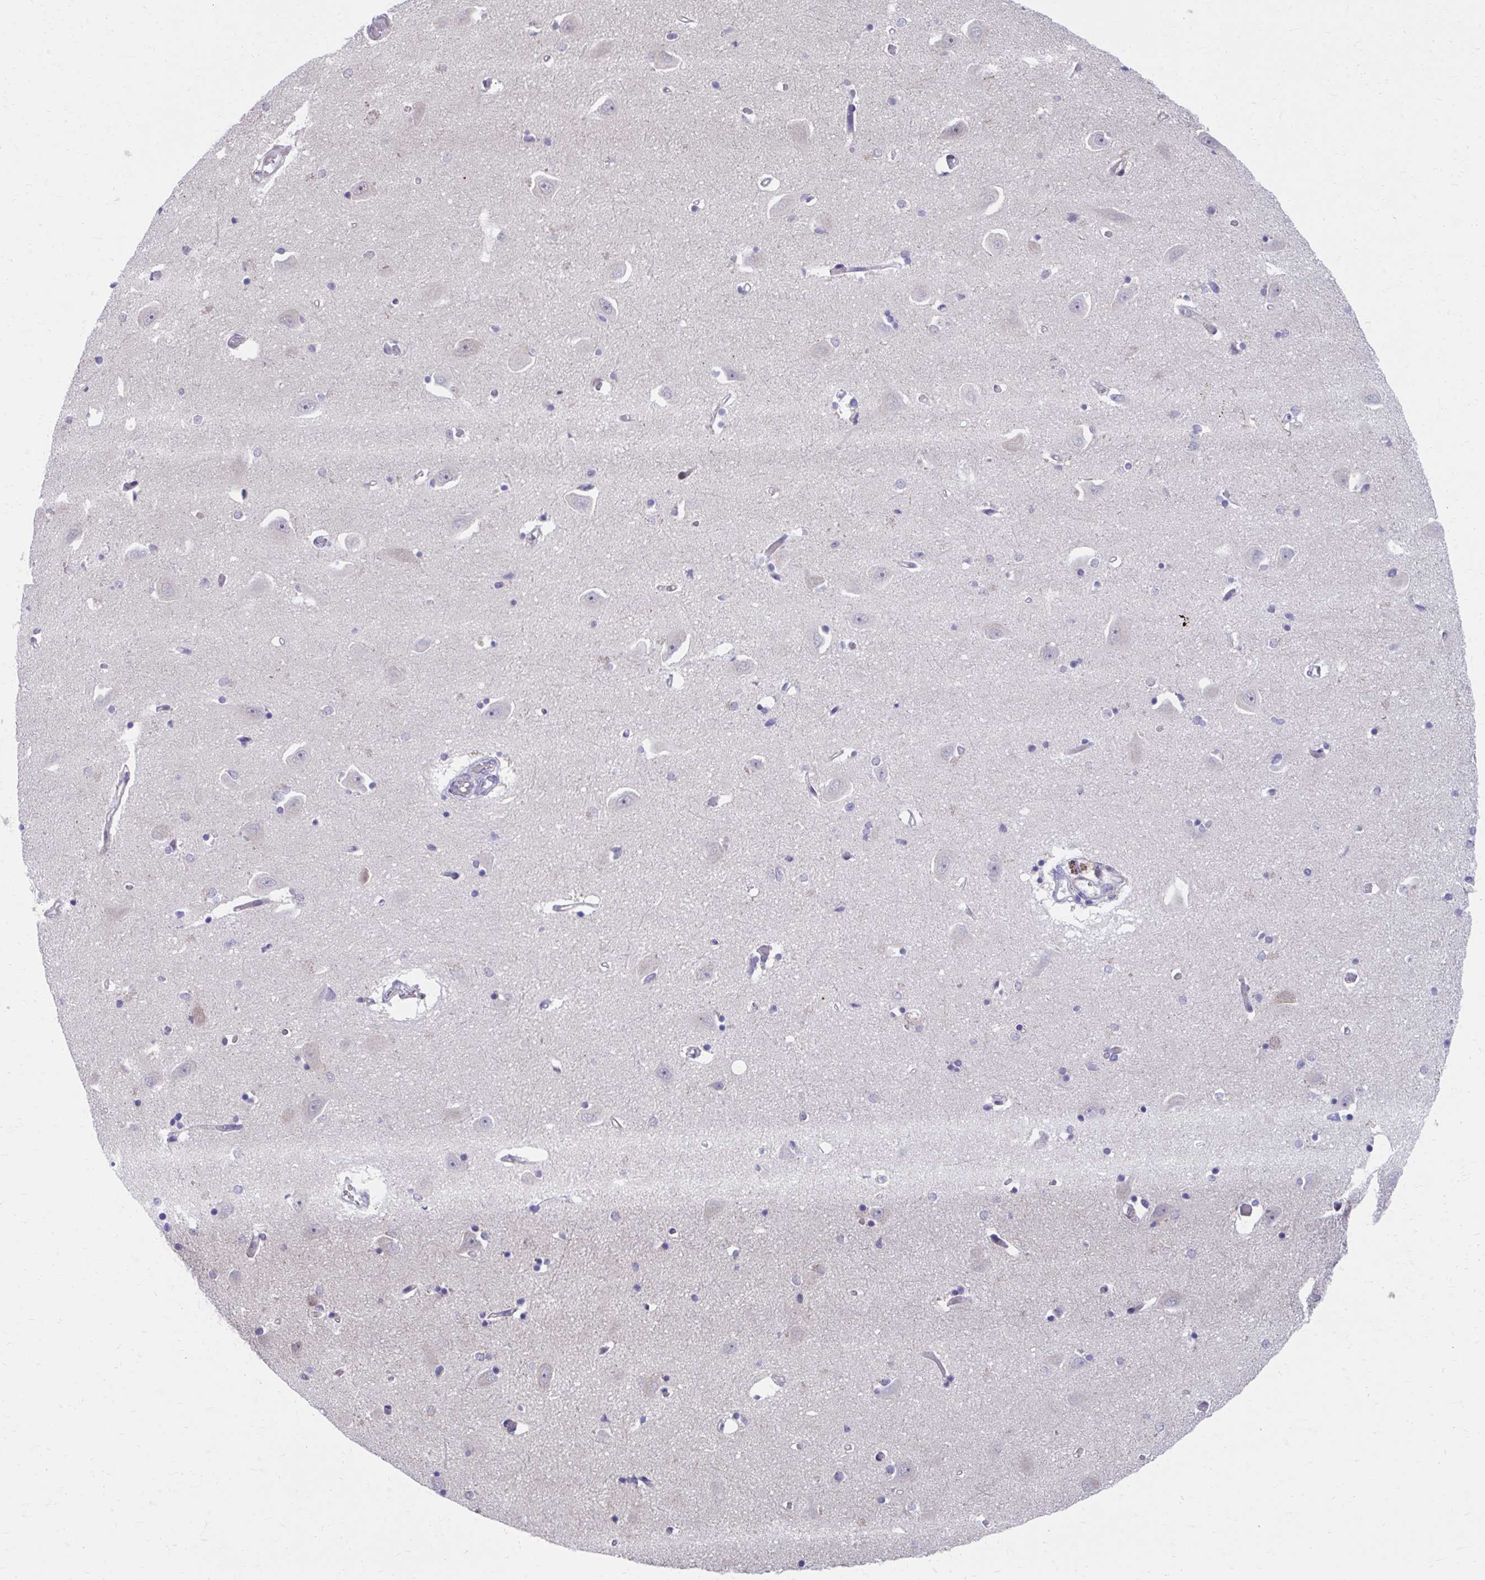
{"staining": {"intensity": "negative", "quantity": "none", "location": "none"}, "tissue": "caudate", "cell_type": "Glial cells", "image_type": "normal", "snomed": [{"axis": "morphology", "description": "Normal tissue, NOS"}, {"axis": "topography", "description": "Lateral ventricle wall"}, {"axis": "topography", "description": "Hippocampus"}], "caption": "Immunohistochemistry of normal human caudate exhibits no expression in glial cells. (Immunohistochemistry, brightfield microscopy, high magnification).", "gene": "ZNF778", "patient": {"sex": "female", "age": 63}}